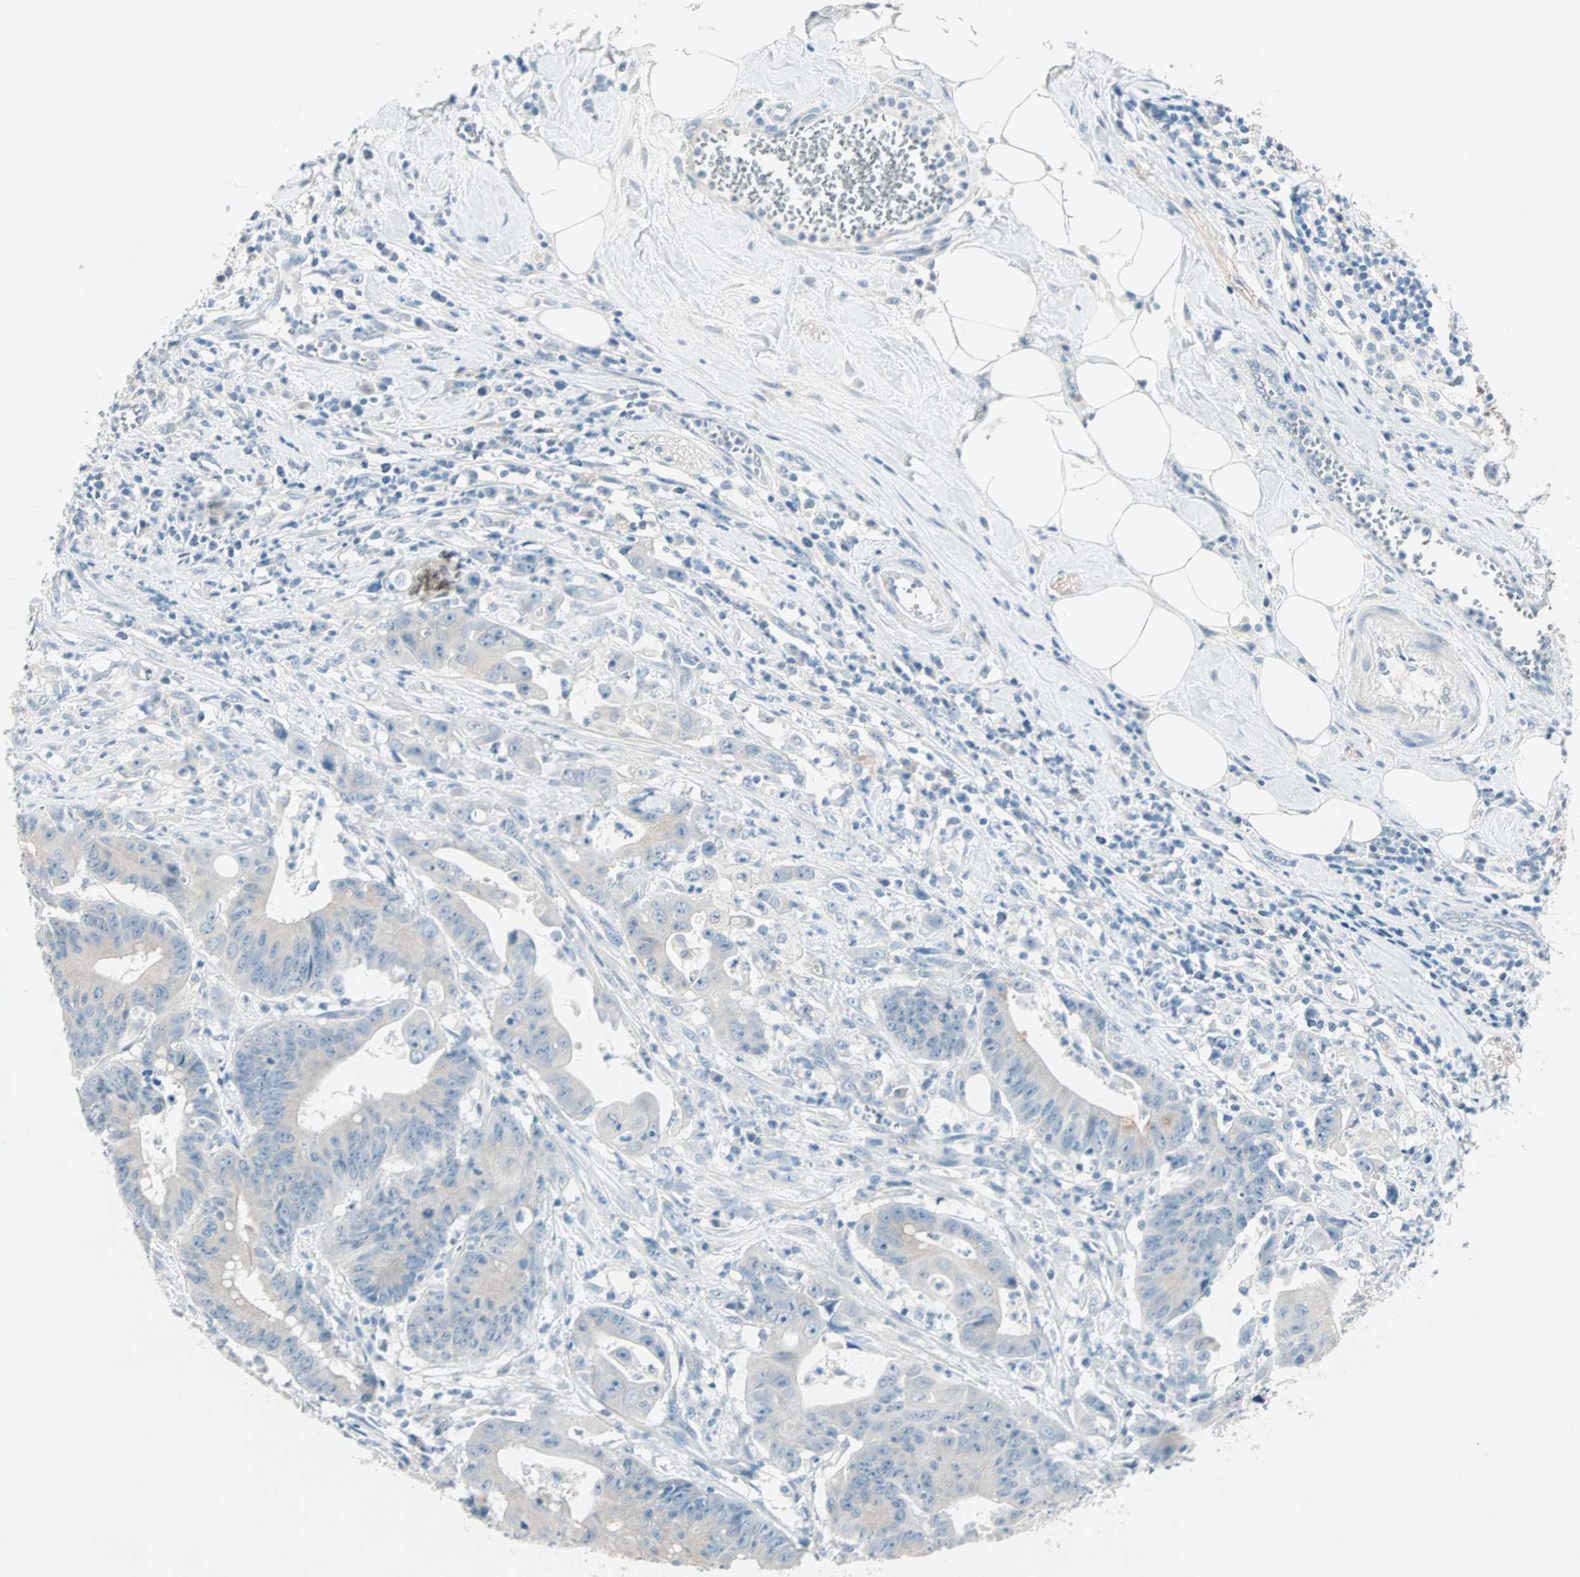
{"staining": {"intensity": "negative", "quantity": "none", "location": "none"}, "tissue": "colorectal cancer", "cell_type": "Tumor cells", "image_type": "cancer", "snomed": [{"axis": "morphology", "description": "Adenocarcinoma, NOS"}, {"axis": "topography", "description": "Colon"}], "caption": "The micrograph exhibits no significant staining in tumor cells of colorectal adenocarcinoma. Nuclei are stained in blue.", "gene": "SULT1C2", "patient": {"sex": "male", "age": 45}}